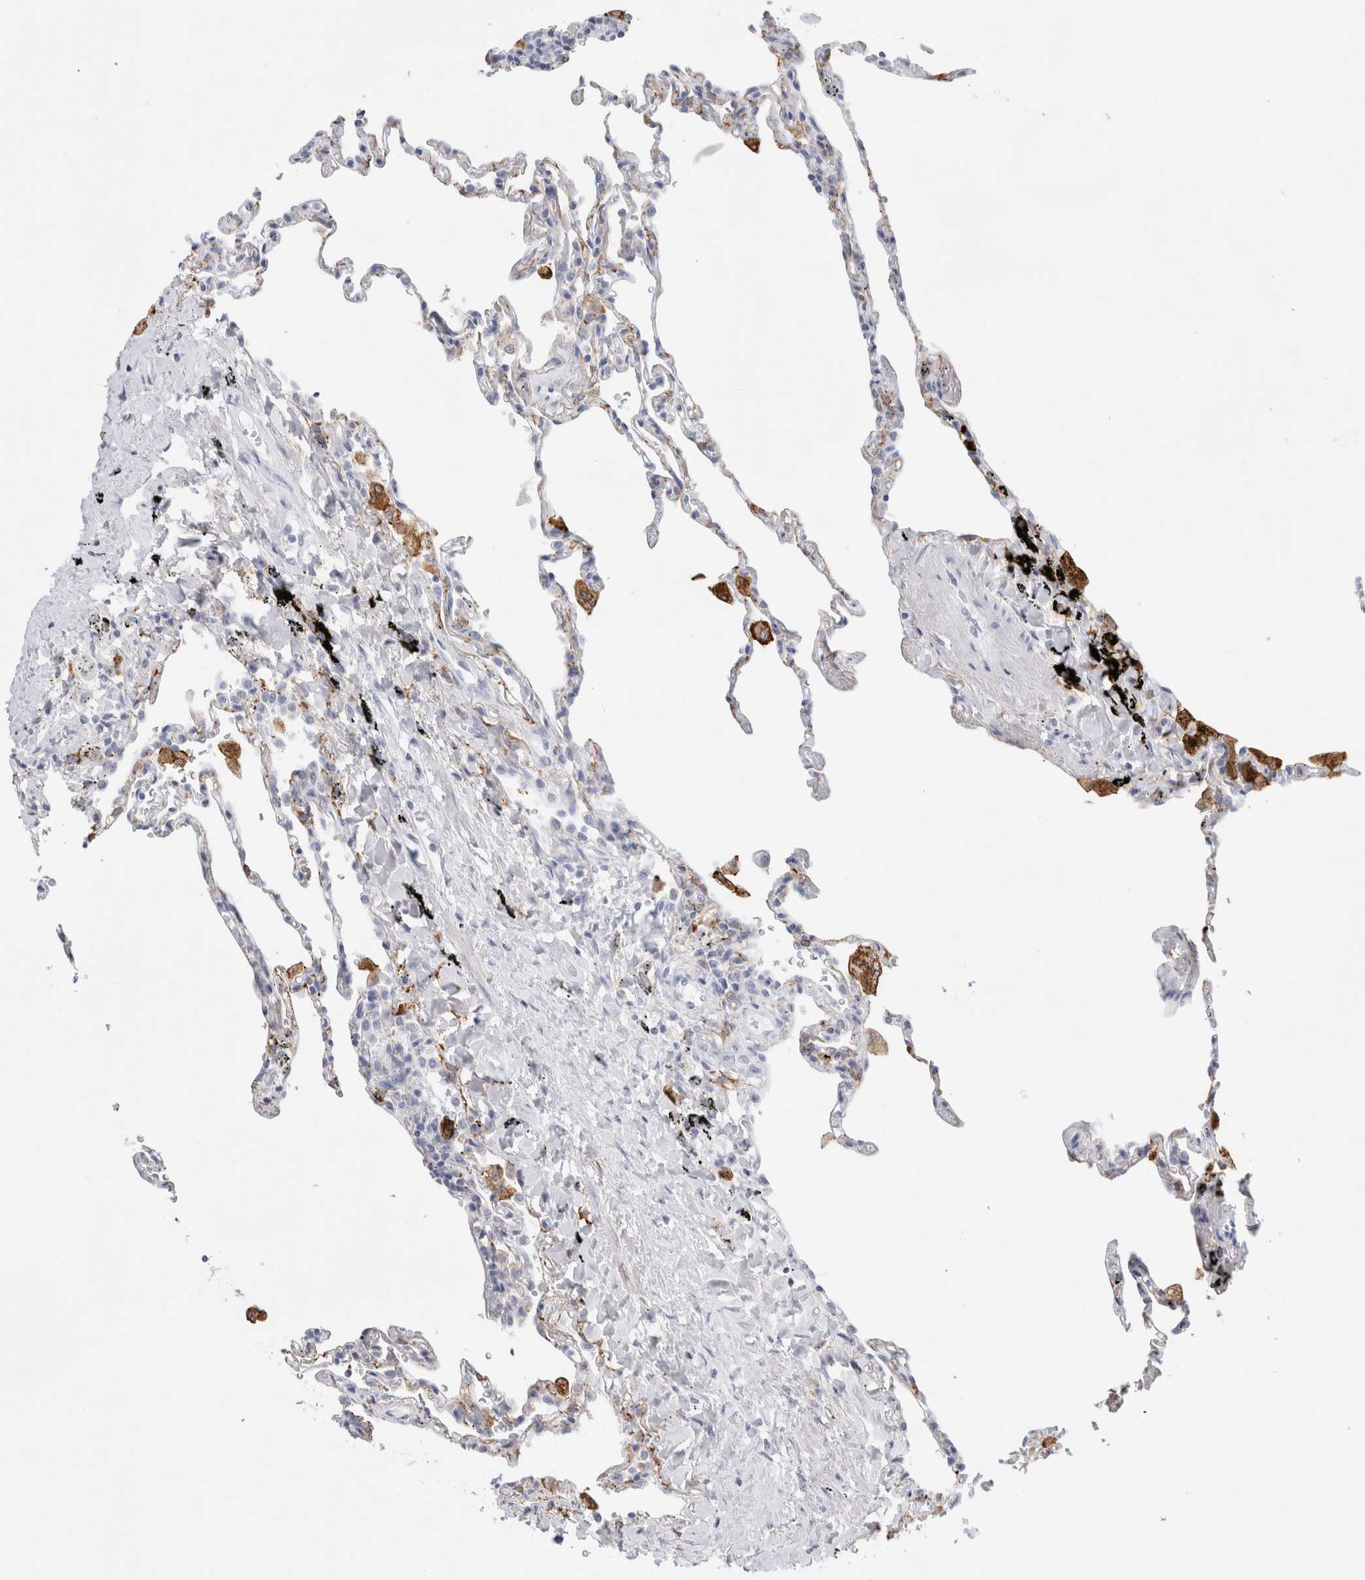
{"staining": {"intensity": "negative", "quantity": "none", "location": "none"}, "tissue": "lung", "cell_type": "Alveolar cells", "image_type": "normal", "snomed": [{"axis": "morphology", "description": "Normal tissue, NOS"}, {"axis": "topography", "description": "Lung"}], "caption": "Immunohistochemistry histopathology image of benign lung: lung stained with DAB reveals no significant protein staining in alveolar cells.", "gene": "MUC15", "patient": {"sex": "male", "age": 59}}